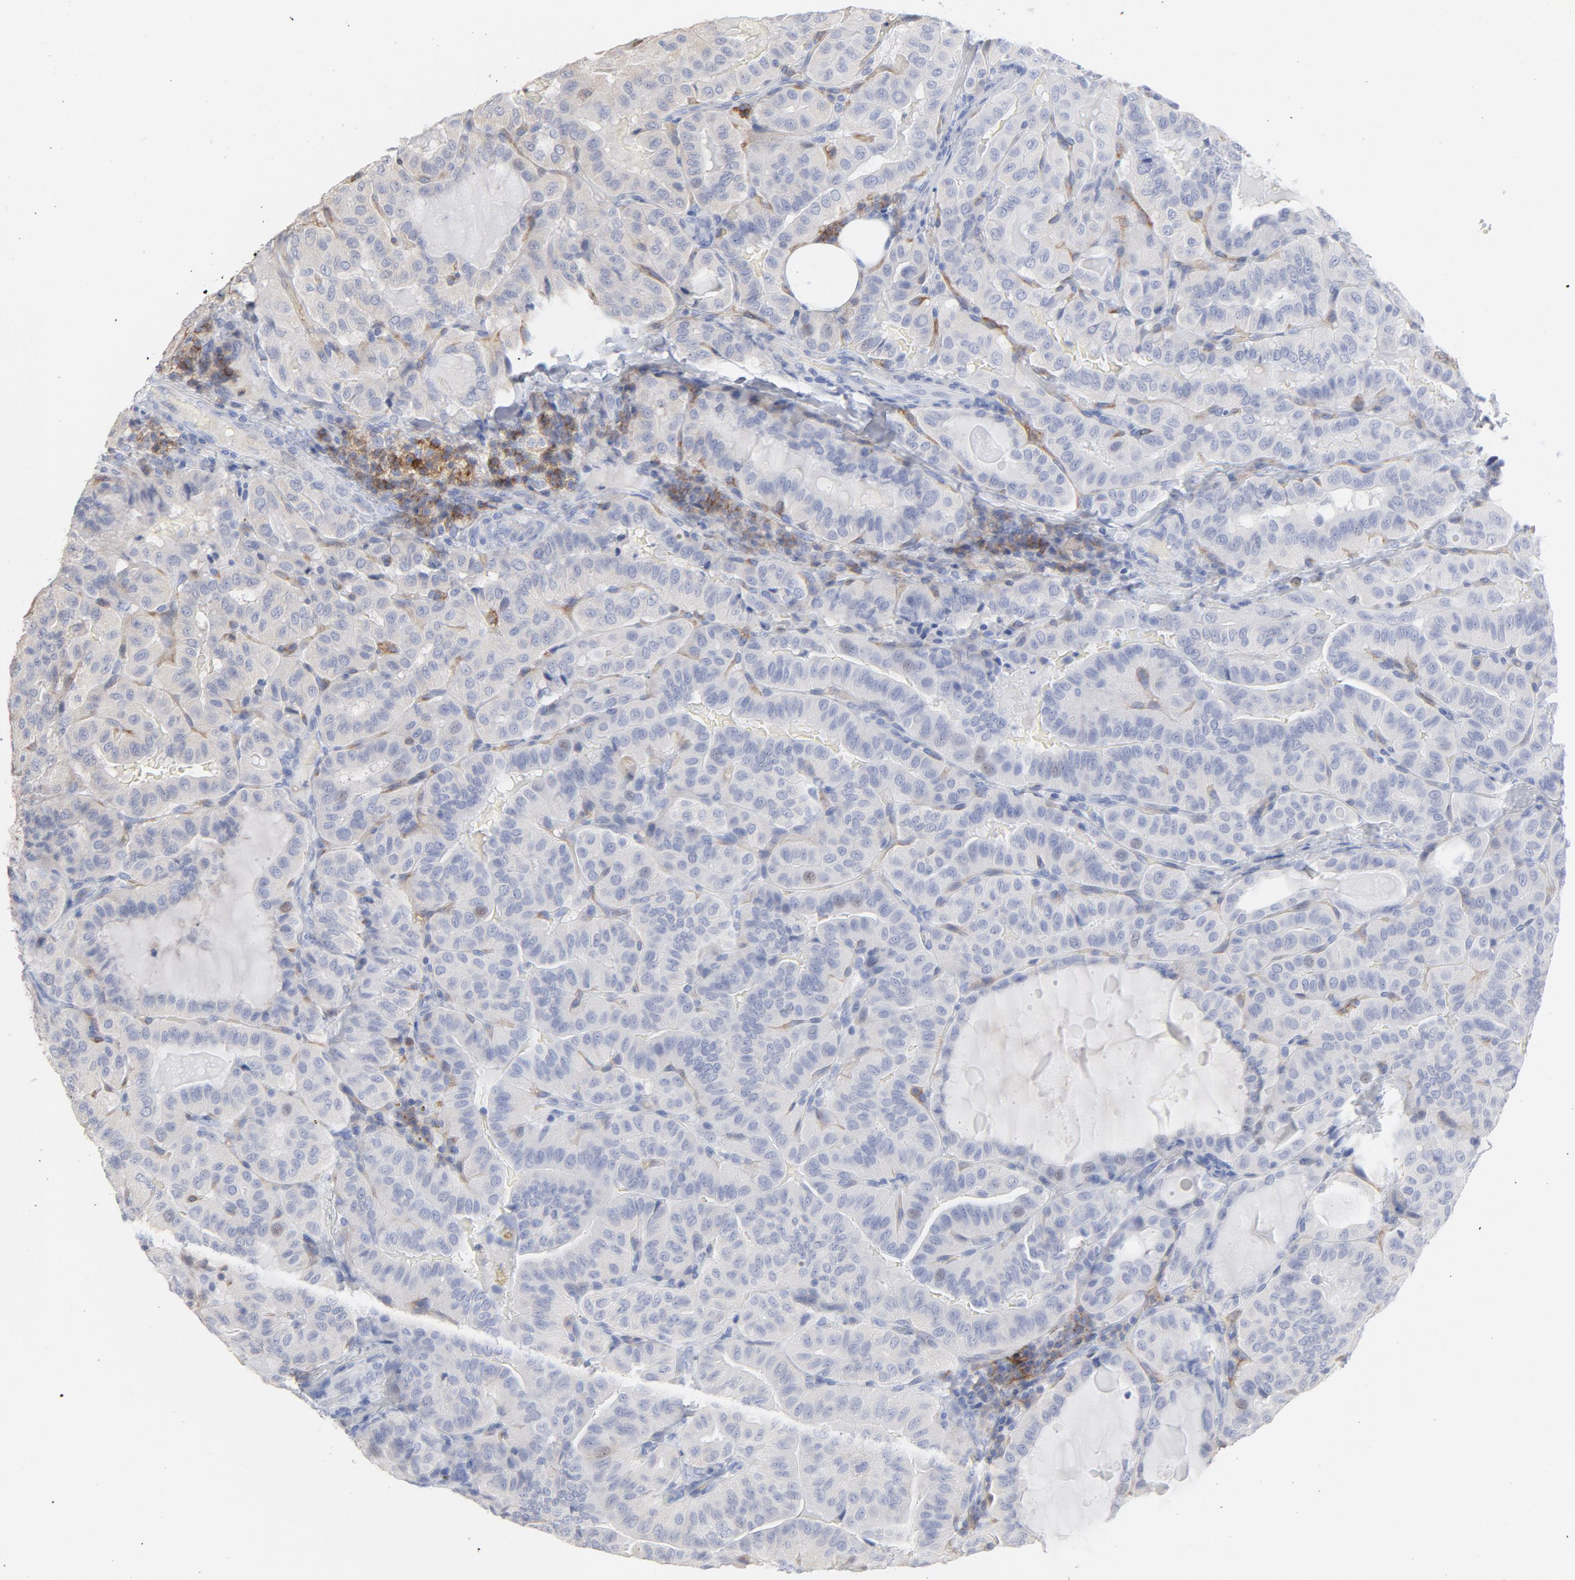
{"staining": {"intensity": "negative", "quantity": "none", "location": "none"}, "tissue": "thyroid cancer", "cell_type": "Tumor cells", "image_type": "cancer", "snomed": [{"axis": "morphology", "description": "Papillary adenocarcinoma, NOS"}, {"axis": "topography", "description": "Thyroid gland"}], "caption": "There is no significant positivity in tumor cells of papillary adenocarcinoma (thyroid).", "gene": "P2RY8", "patient": {"sex": "male", "age": 77}}